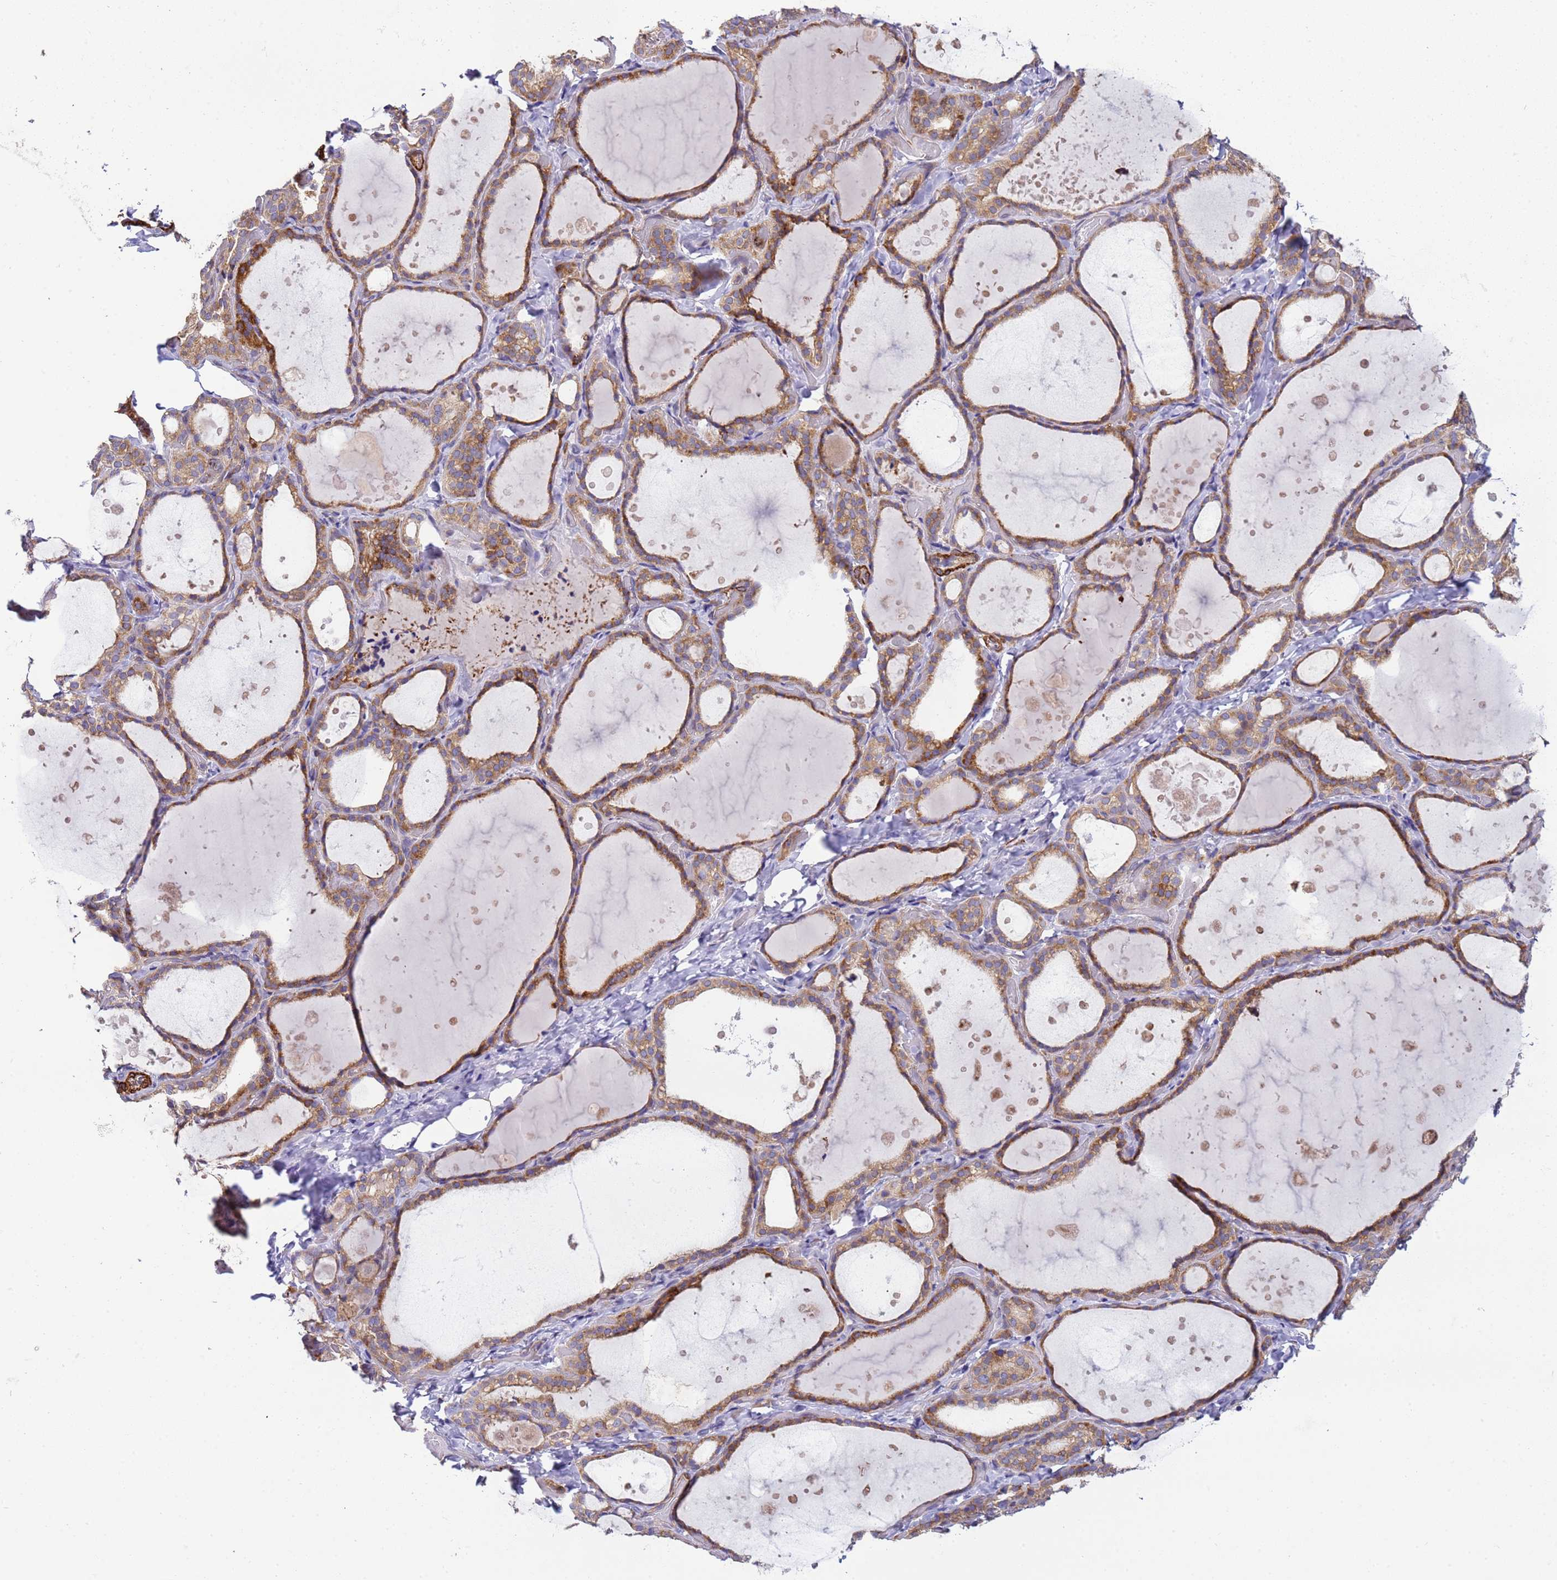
{"staining": {"intensity": "moderate", "quantity": ">75%", "location": "cytoplasmic/membranous"}, "tissue": "thyroid gland", "cell_type": "Glandular cells", "image_type": "normal", "snomed": [{"axis": "morphology", "description": "Normal tissue, NOS"}, {"axis": "topography", "description": "Thyroid gland"}], "caption": "Human thyroid gland stained for a protein (brown) demonstrates moderate cytoplasmic/membranous positive positivity in approximately >75% of glandular cells.", "gene": "GEN1", "patient": {"sex": "female", "age": 44}}